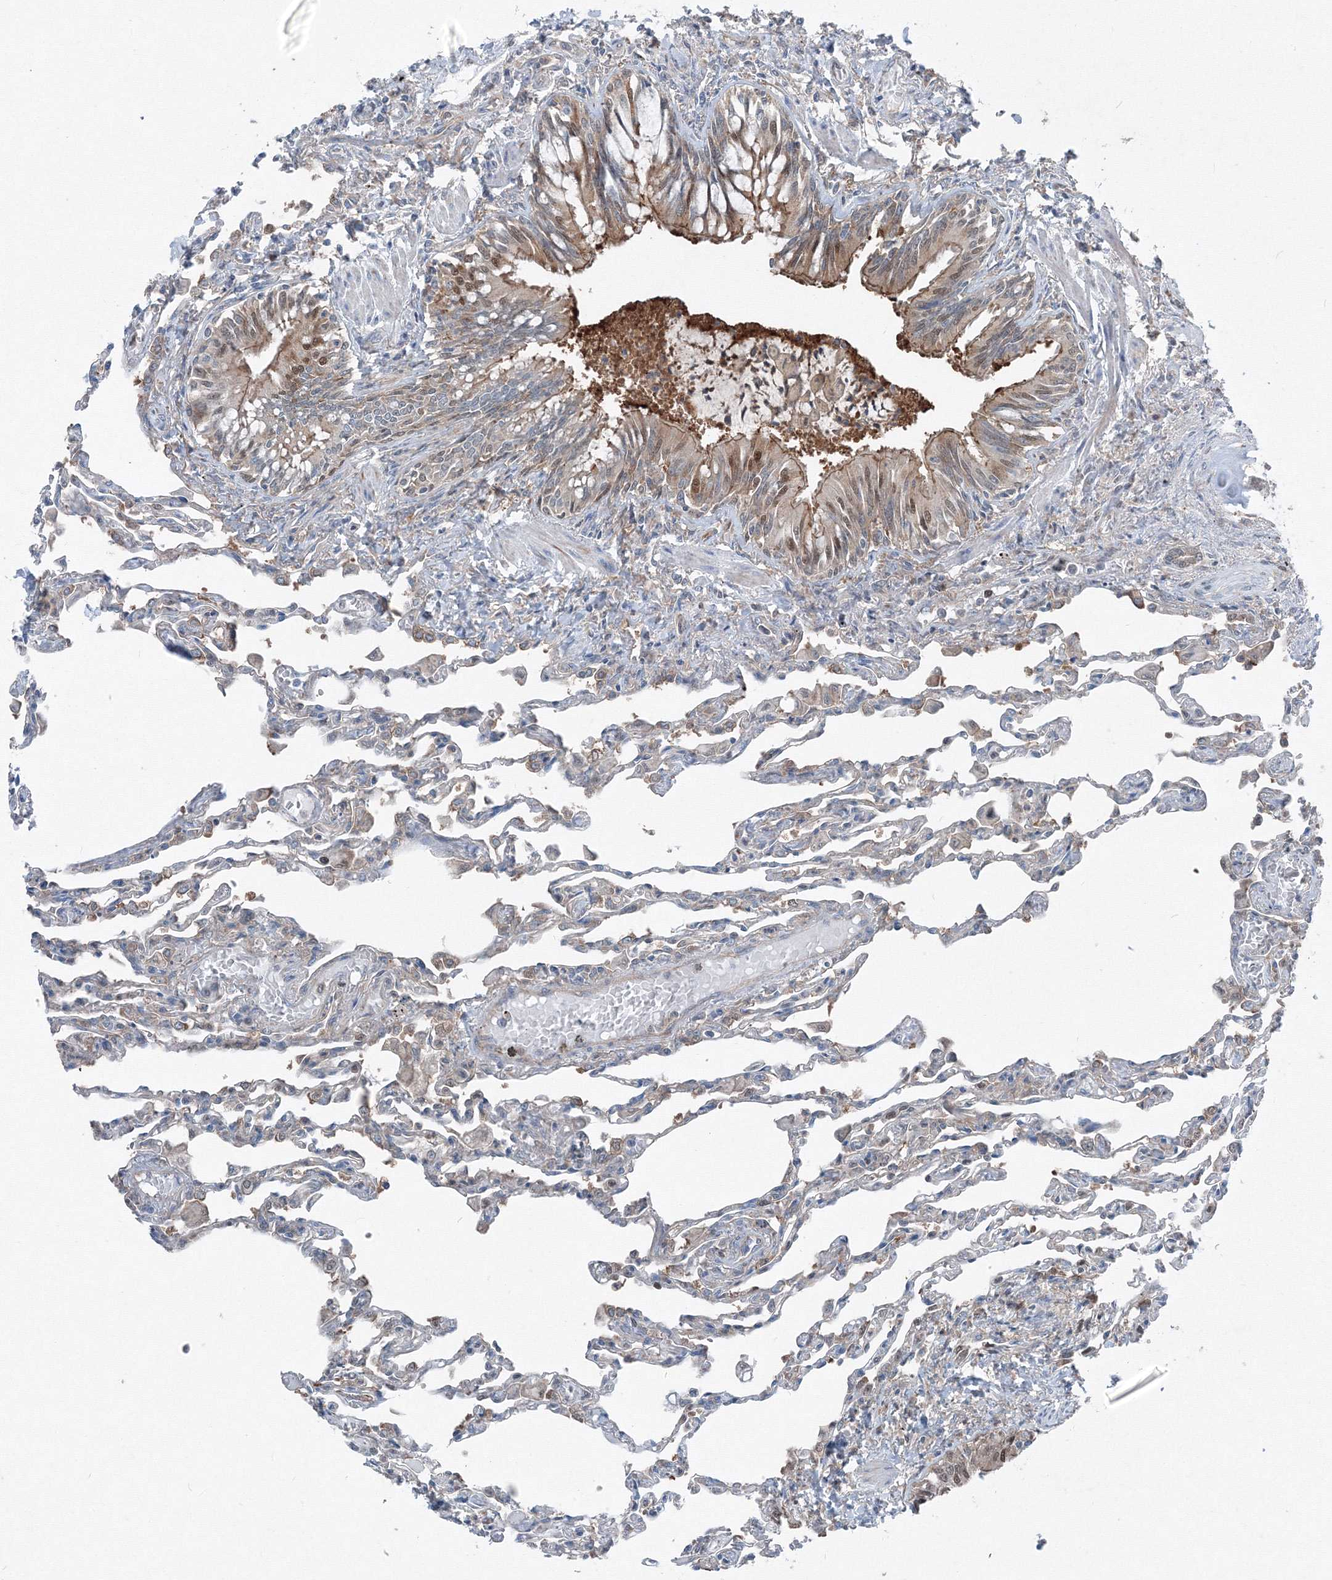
{"staining": {"intensity": "negative", "quantity": "none", "location": "none"}, "tissue": "lung", "cell_type": "Alveolar cells", "image_type": "normal", "snomed": [{"axis": "morphology", "description": "Normal tissue, NOS"}, {"axis": "topography", "description": "Bronchus"}, {"axis": "topography", "description": "Lung"}], "caption": "The histopathology image exhibits no significant staining in alveolar cells of lung.", "gene": "TPRKB", "patient": {"sex": "female", "age": 49}}